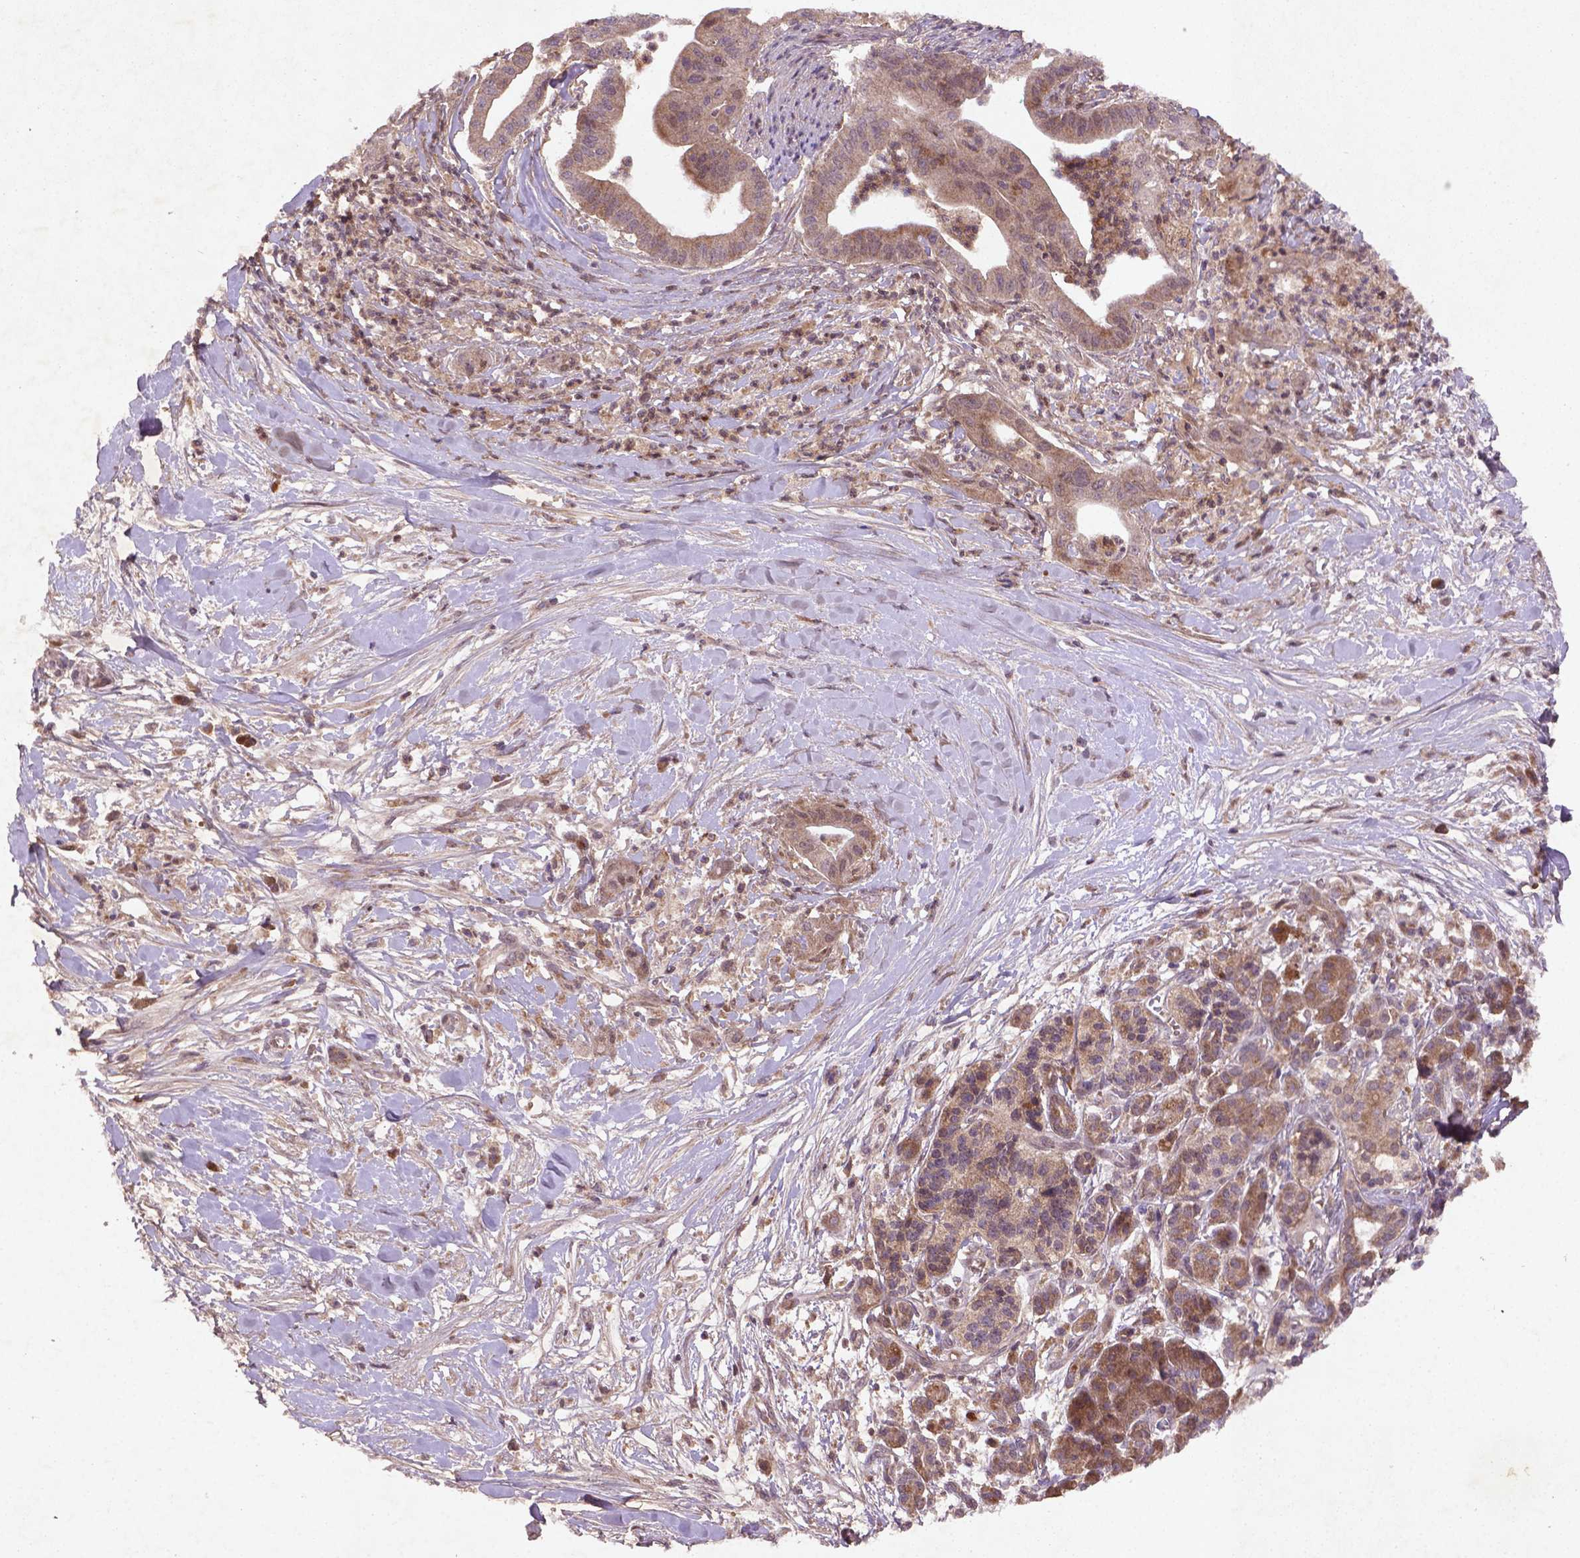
{"staining": {"intensity": "weak", "quantity": "<25%", "location": "cytoplasmic/membranous,nuclear"}, "tissue": "pancreatic cancer", "cell_type": "Tumor cells", "image_type": "cancer", "snomed": [{"axis": "morphology", "description": "Normal tissue, NOS"}, {"axis": "morphology", "description": "Adenocarcinoma, NOS"}, {"axis": "topography", "description": "Lymph node"}, {"axis": "topography", "description": "Pancreas"}], "caption": "This photomicrograph is of pancreatic cancer stained with IHC to label a protein in brown with the nuclei are counter-stained blue. There is no positivity in tumor cells.", "gene": "NIPAL2", "patient": {"sex": "female", "age": 58}}